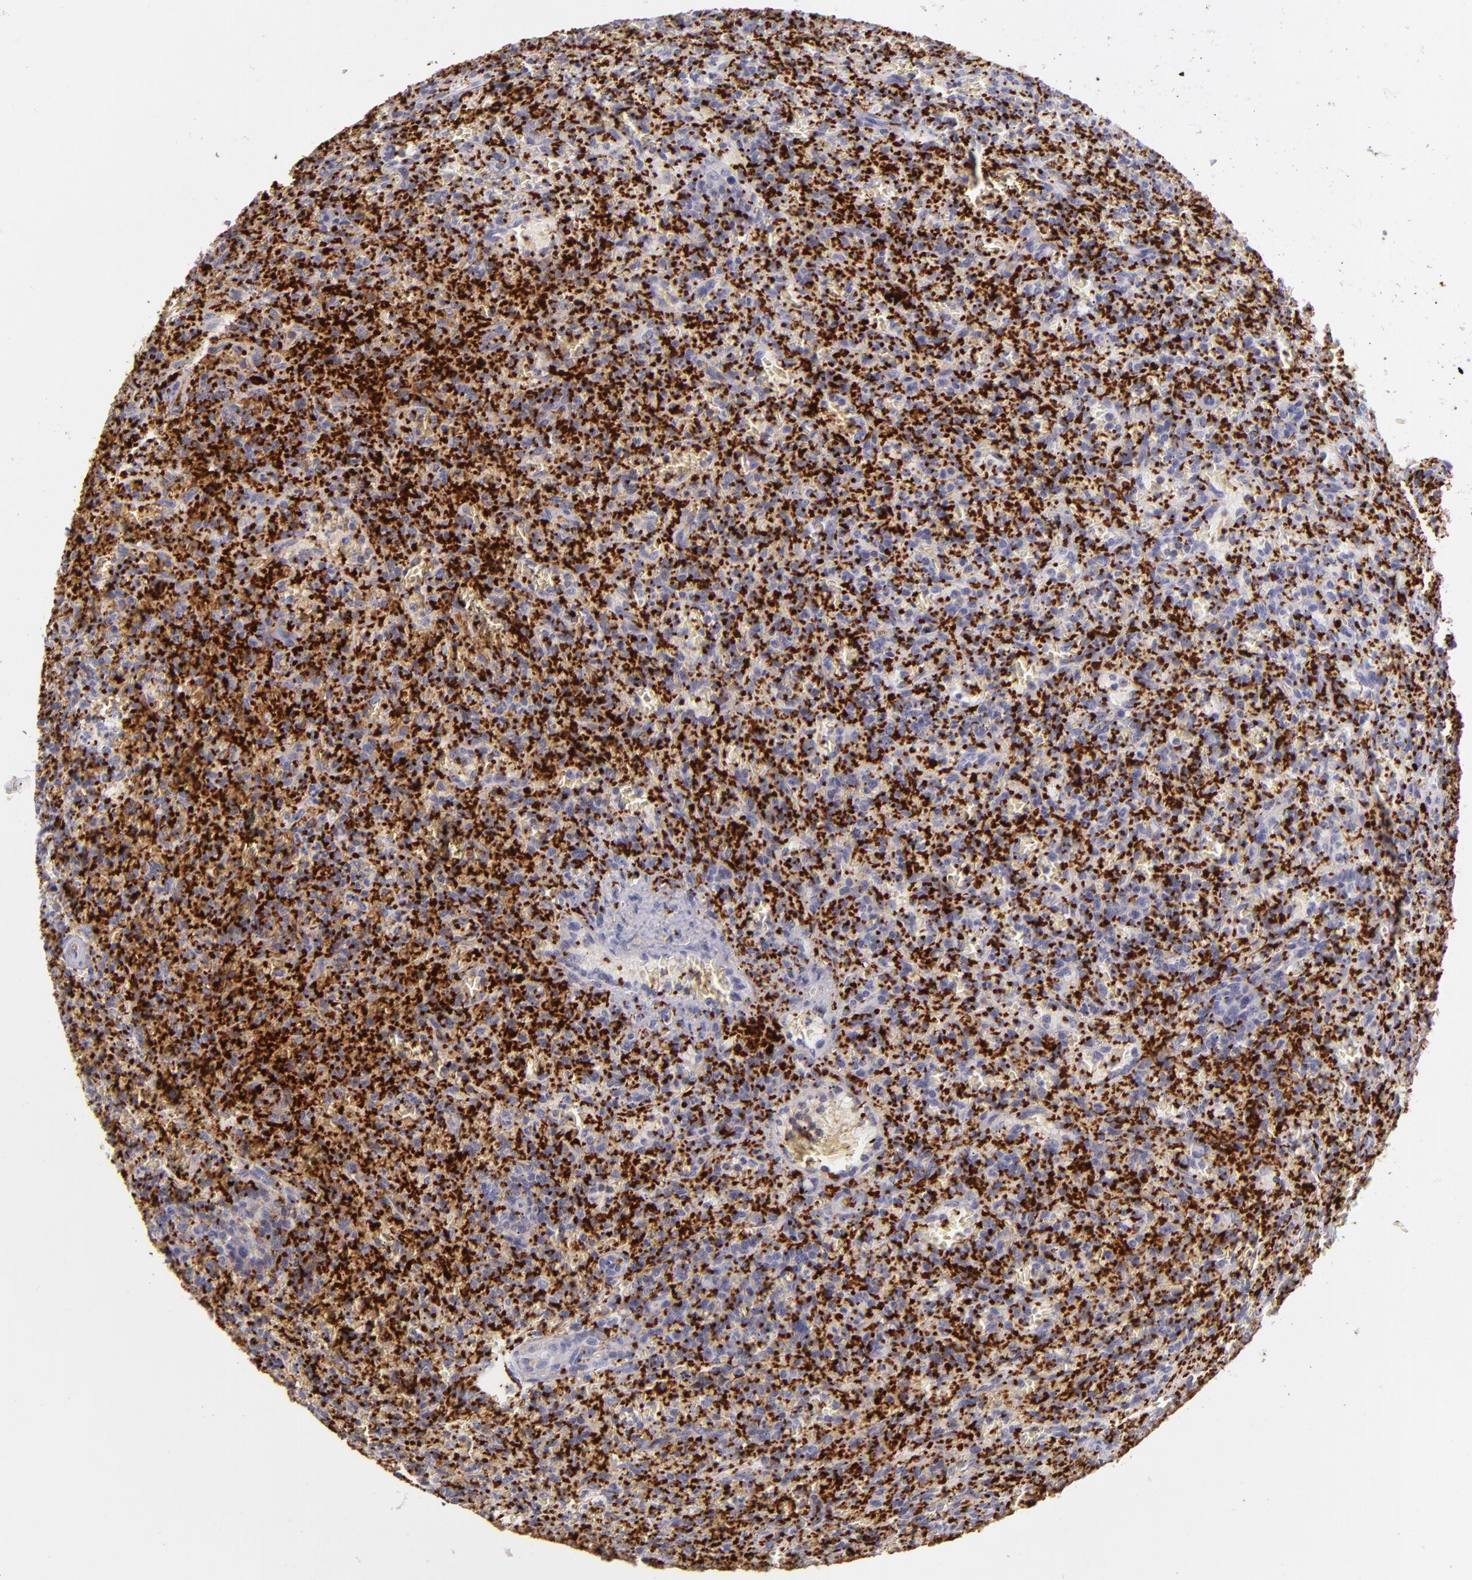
{"staining": {"intensity": "negative", "quantity": "none", "location": "none"}, "tissue": "lymphoma", "cell_type": "Tumor cells", "image_type": "cancer", "snomed": [{"axis": "morphology", "description": "Malignant lymphoma, non-Hodgkin's type, Low grade"}, {"axis": "topography", "description": "Spleen"}], "caption": "This is a photomicrograph of immunohistochemistry (IHC) staining of lymphoma, which shows no staining in tumor cells.", "gene": "GP1BA", "patient": {"sex": "female", "age": 64}}